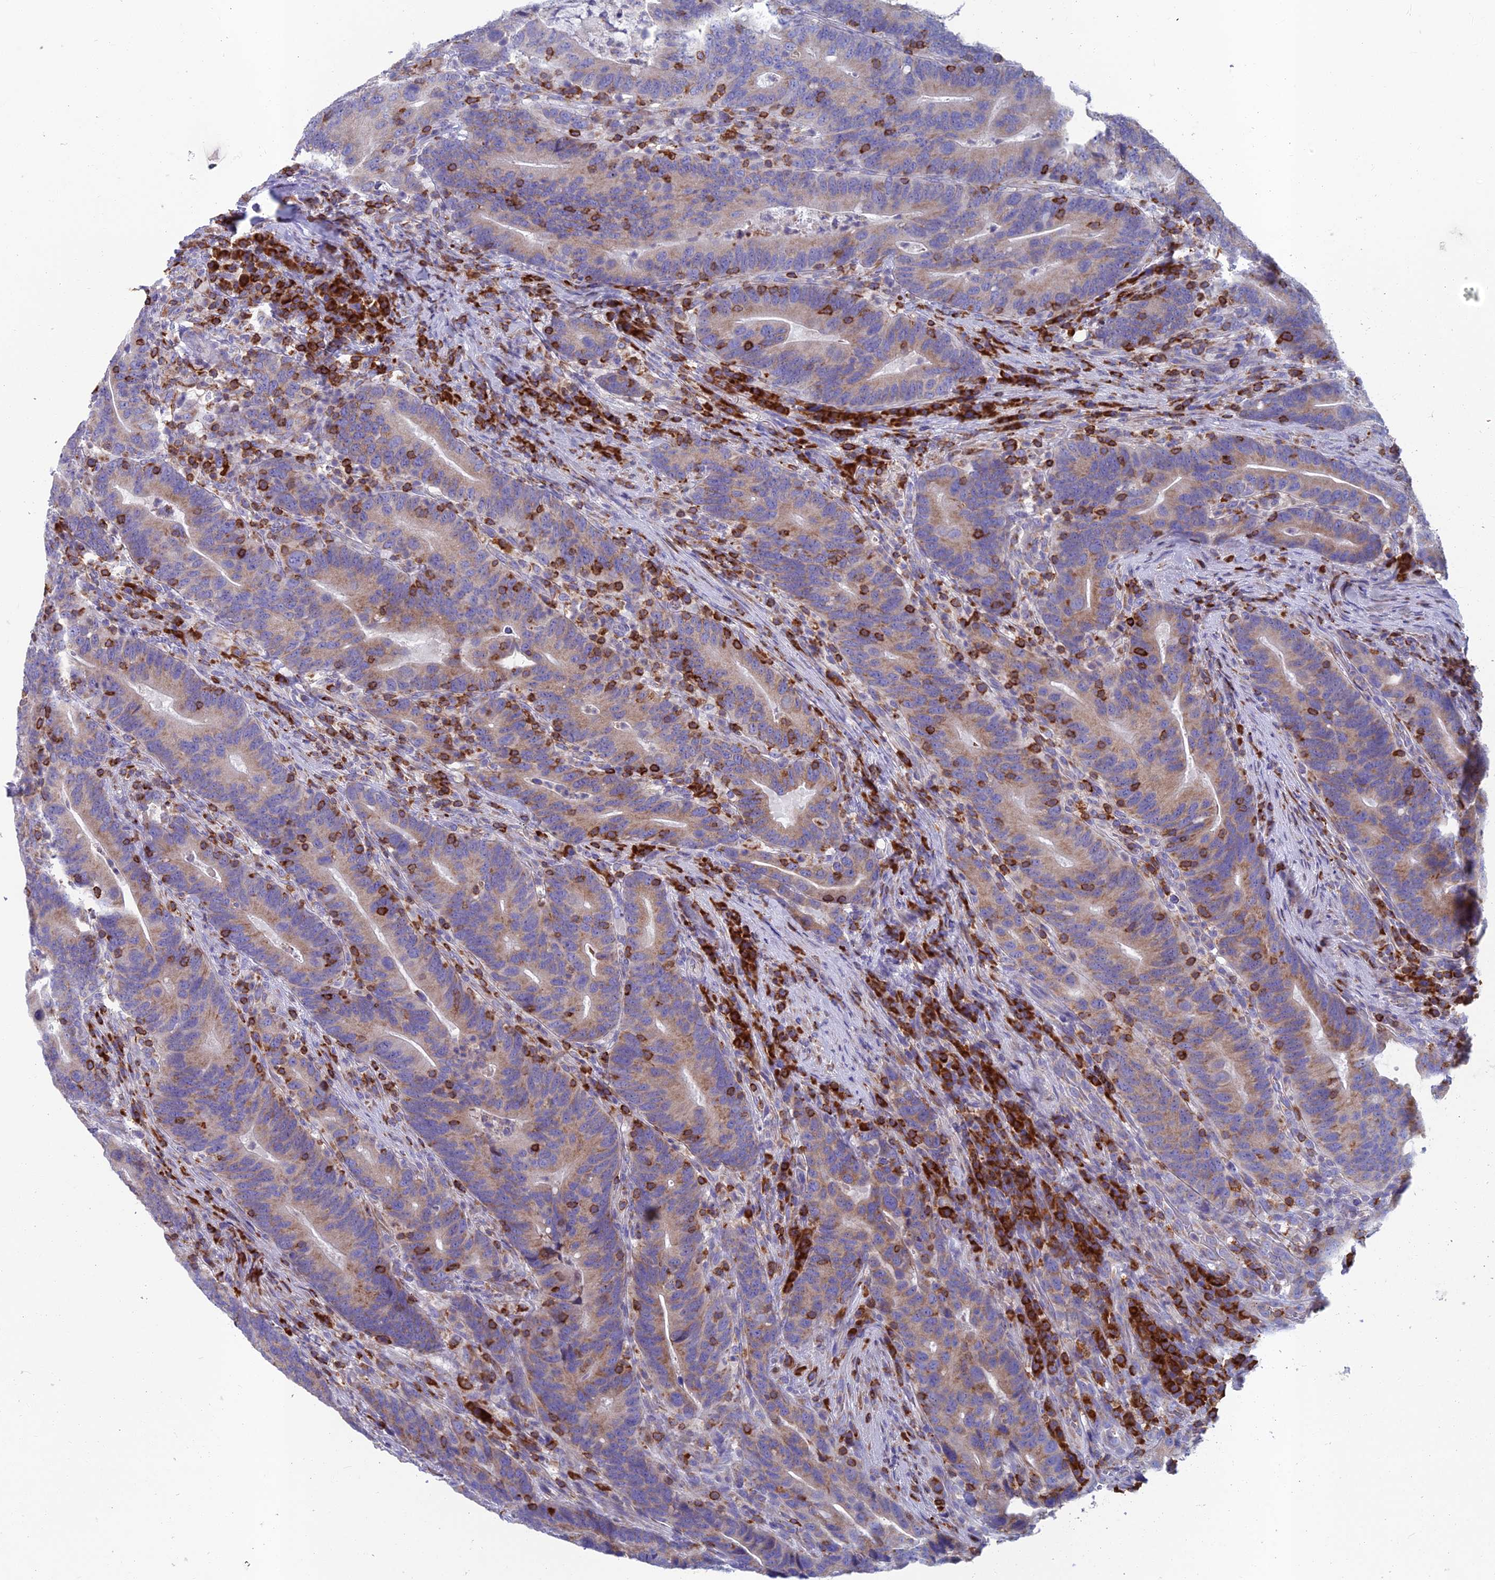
{"staining": {"intensity": "moderate", "quantity": ">75%", "location": "cytoplasmic/membranous"}, "tissue": "colorectal cancer", "cell_type": "Tumor cells", "image_type": "cancer", "snomed": [{"axis": "morphology", "description": "Adenocarcinoma, NOS"}, {"axis": "topography", "description": "Colon"}], "caption": "Protein expression analysis of human colorectal cancer reveals moderate cytoplasmic/membranous positivity in about >75% of tumor cells.", "gene": "ABI3BP", "patient": {"sex": "female", "age": 66}}